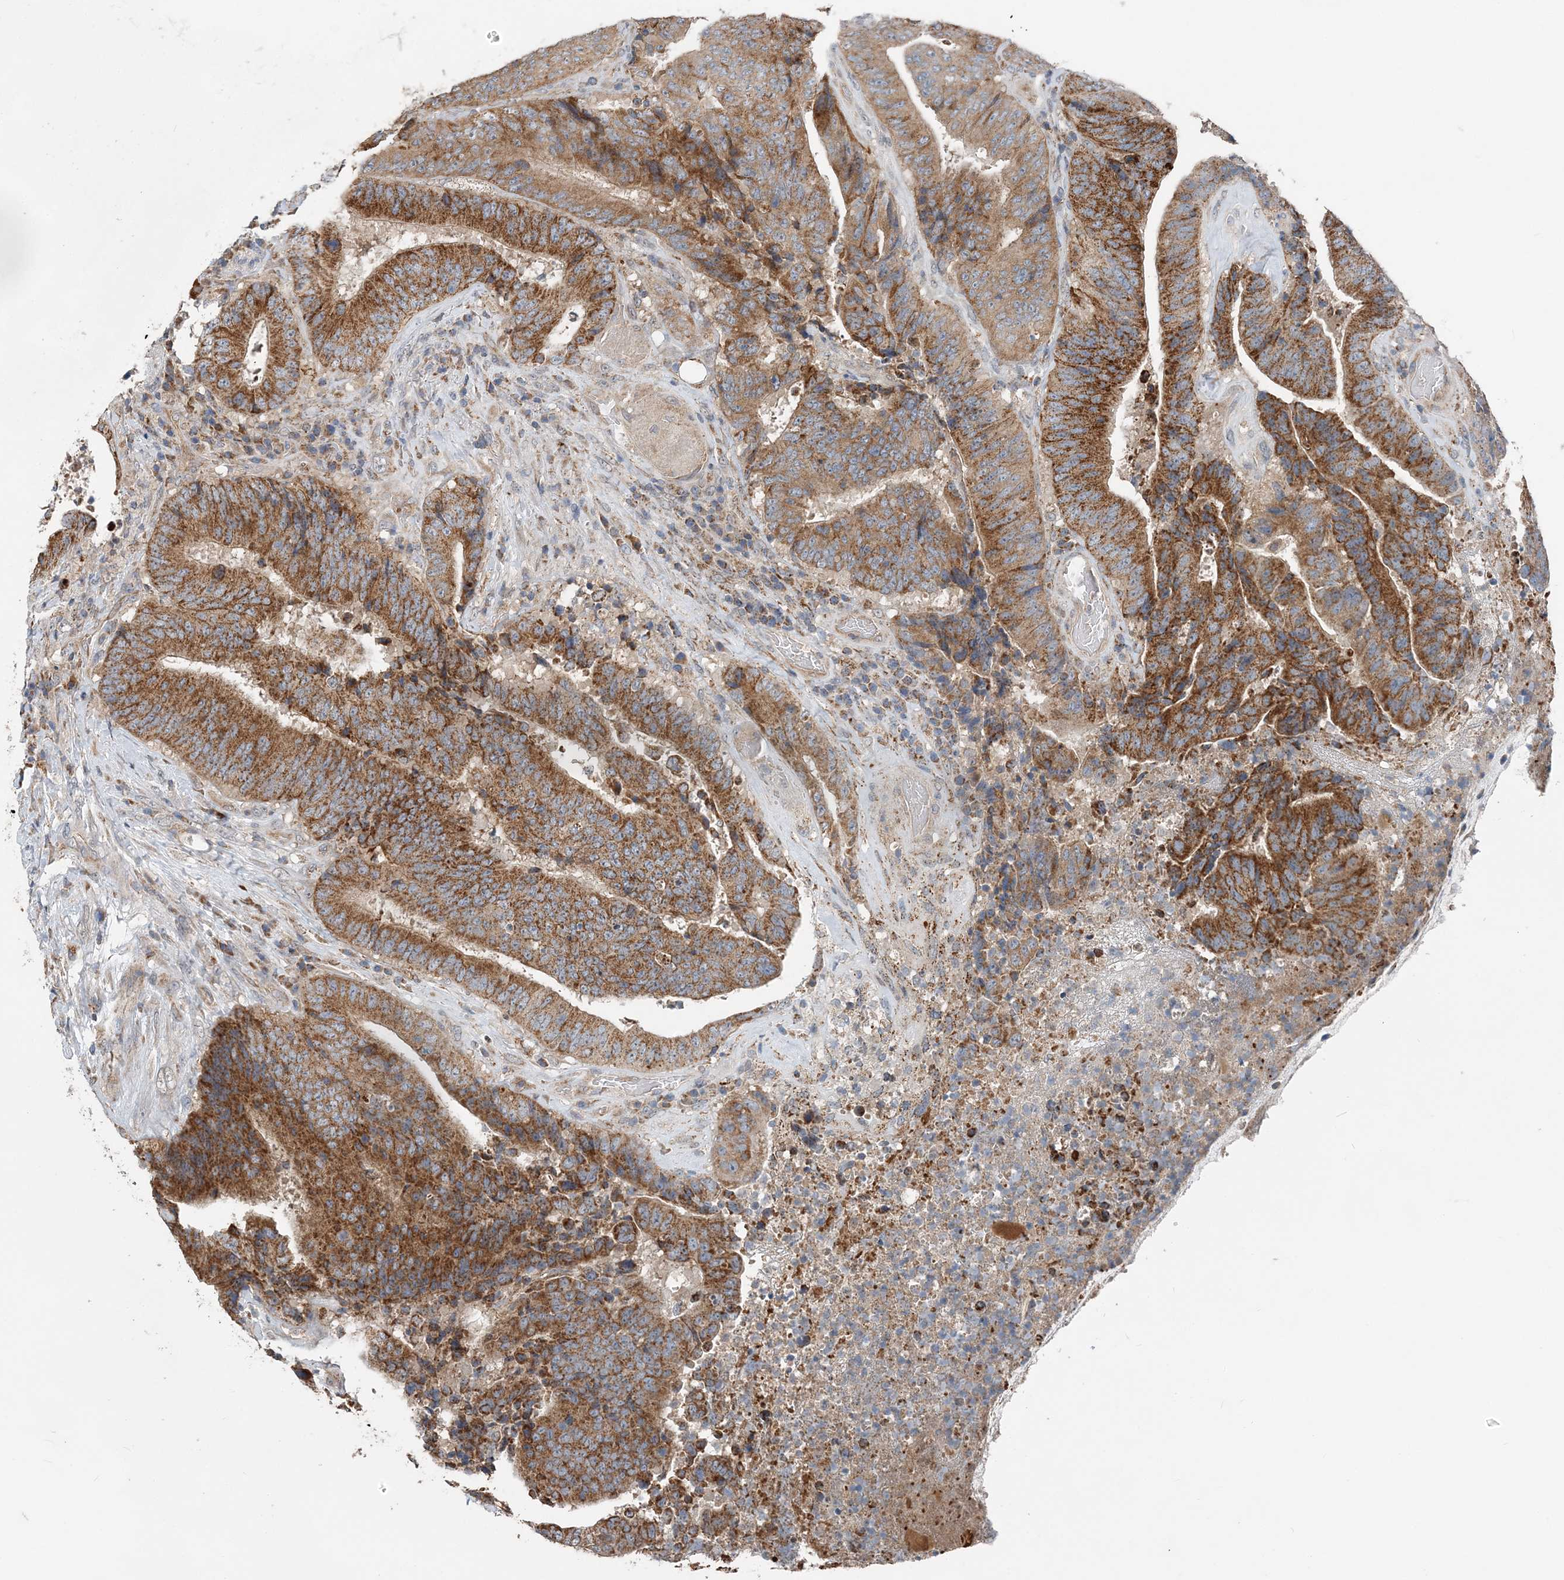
{"staining": {"intensity": "strong", "quantity": ">75%", "location": "cytoplasmic/membranous"}, "tissue": "colorectal cancer", "cell_type": "Tumor cells", "image_type": "cancer", "snomed": [{"axis": "morphology", "description": "Adenocarcinoma, NOS"}, {"axis": "topography", "description": "Rectum"}], "caption": "The immunohistochemical stain shows strong cytoplasmic/membranous staining in tumor cells of colorectal cancer (adenocarcinoma) tissue.", "gene": "SPRY2", "patient": {"sex": "male", "age": 72}}